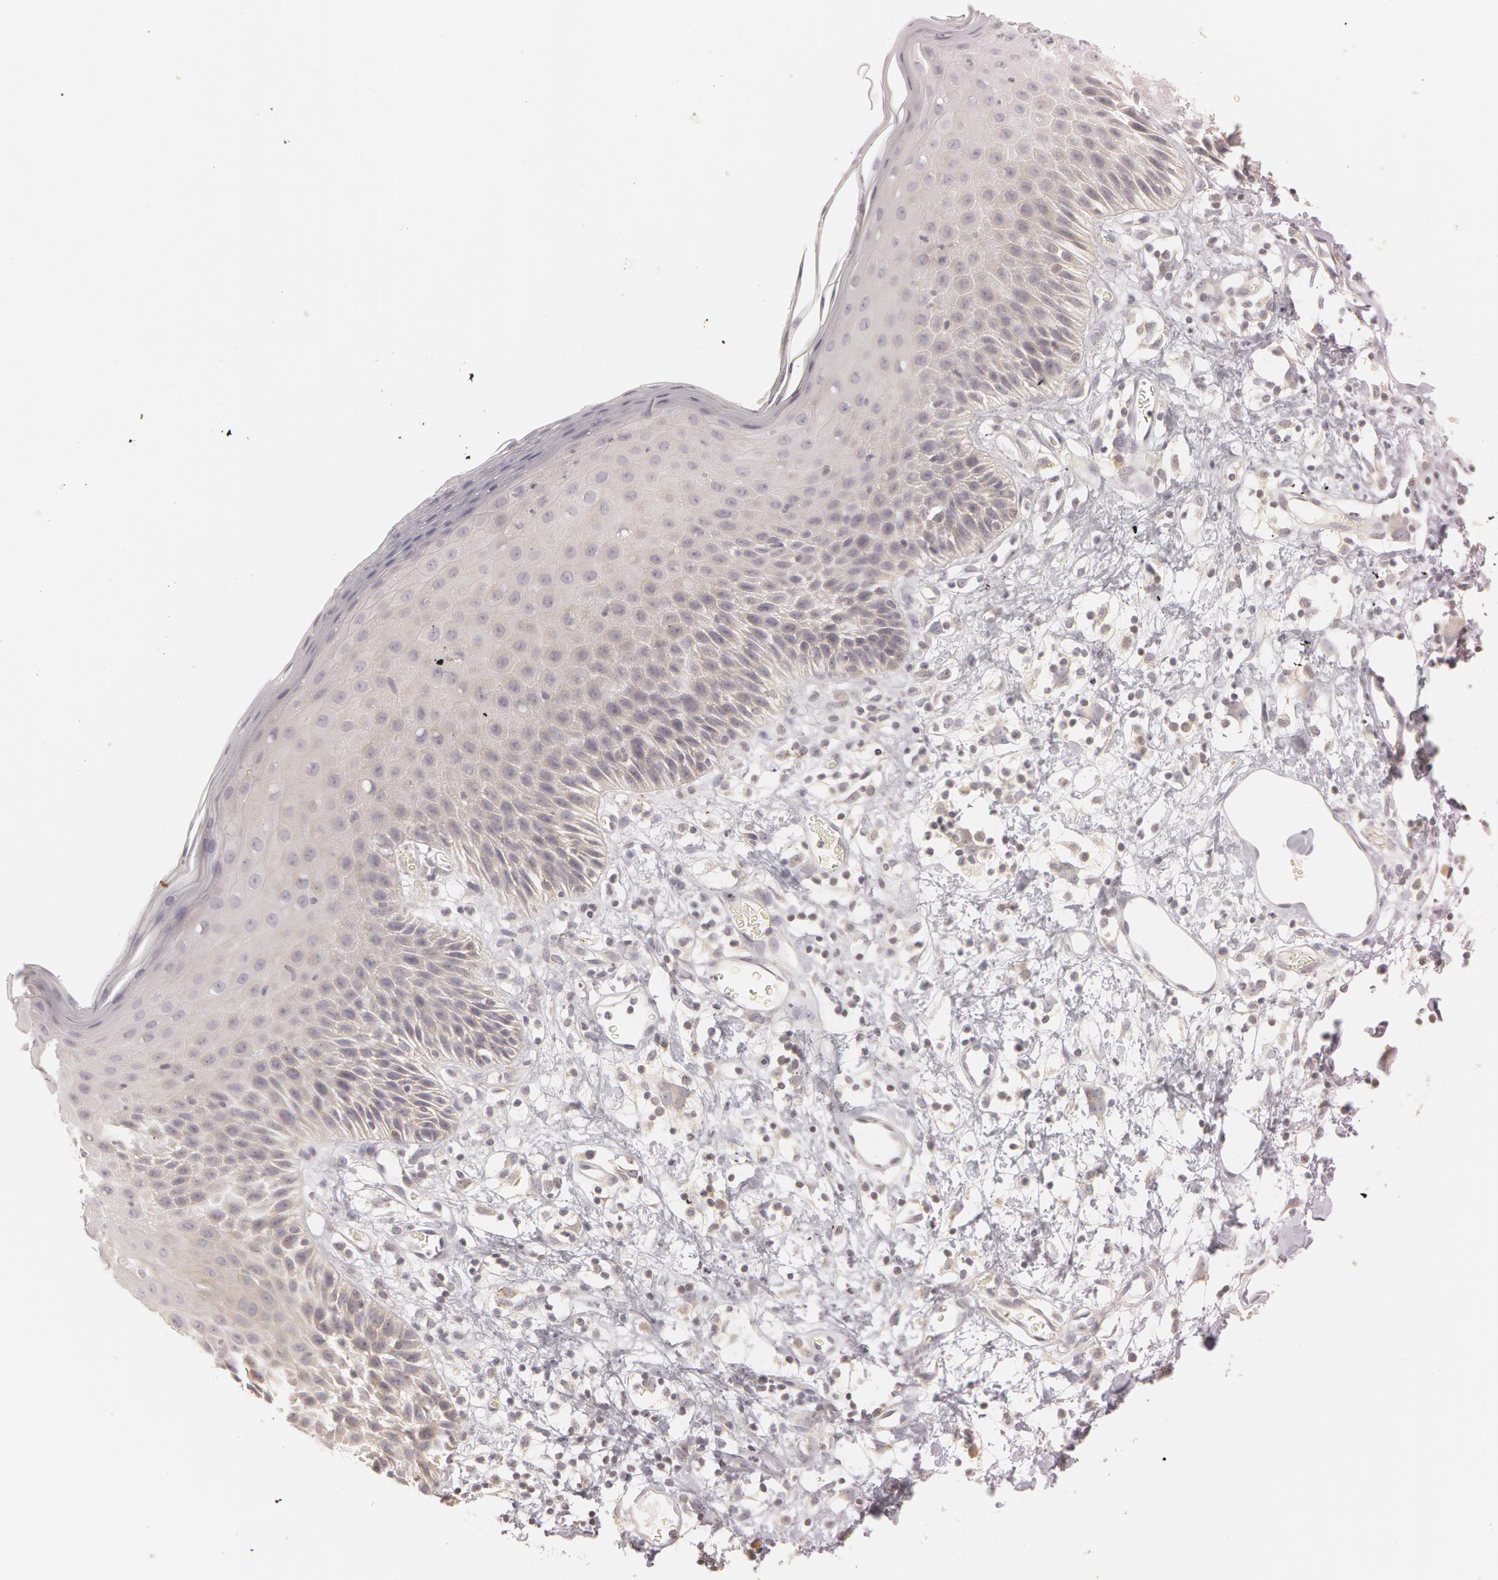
{"staining": {"intensity": "weak", "quantity": "<25%", "location": "cytoplasmic/membranous"}, "tissue": "skin", "cell_type": "Epidermal cells", "image_type": "normal", "snomed": [{"axis": "morphology", "description": "Normal tissue, NOS"}, {"axis": "topography", "description": "Vulva"}, {"axis": "topography", "description": "Peripheral nerve tissue"}], "caption": "Epidermal cells are negative for protein expression in normal human skin. (DAB (3,3'-diaminobenzidine) immunohistochemistry, high magnification).", "gene": "RALGAPA1", "patient": {"sex": "female", "age": 68}}